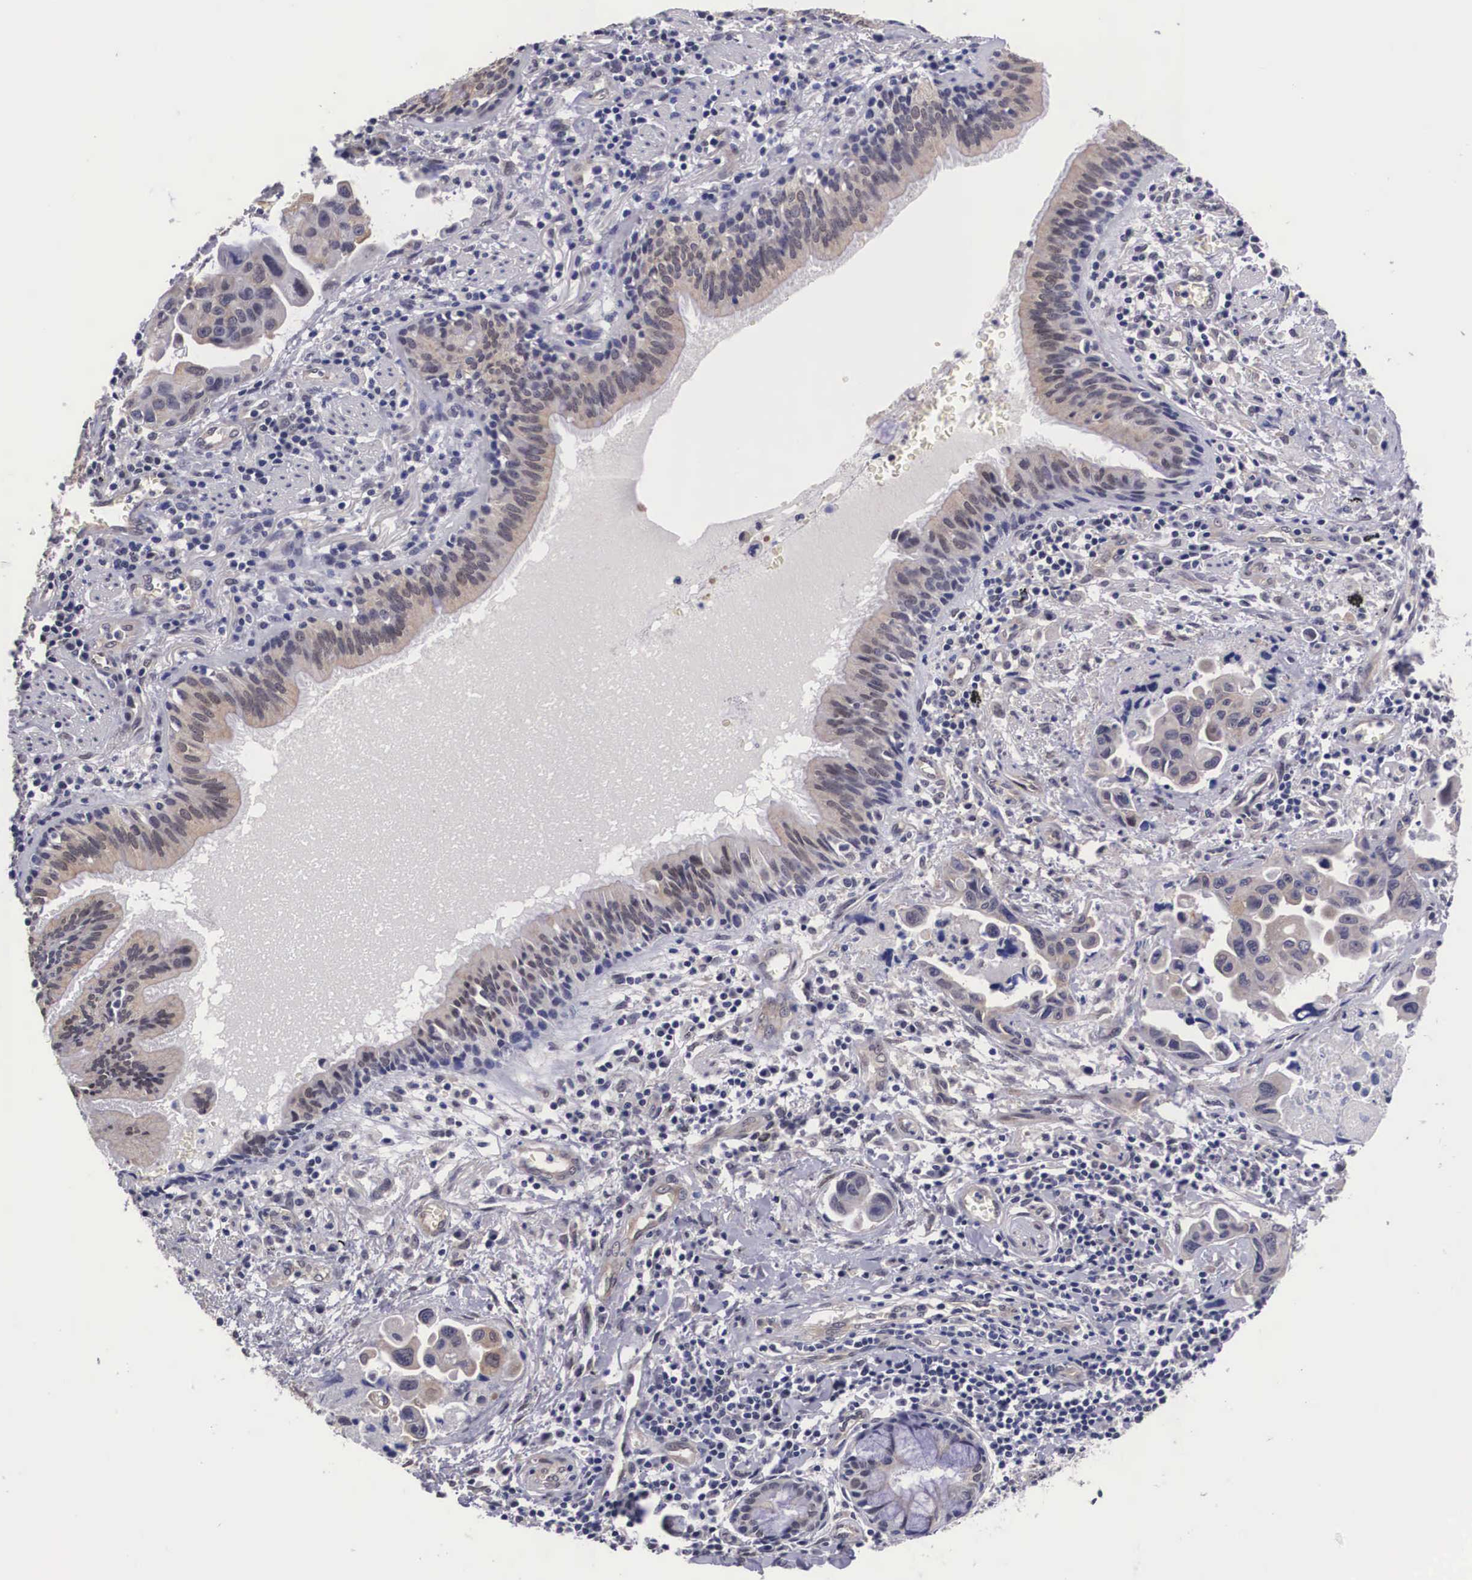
{"staining": {"intensity": "weak", "quantity": "<25%", "location": "cytoplasmic/membranous"}, "tissue": "lung cancer", "cell_type": "Tumor cells", "image_type": "cancer", "snomed": [{"axis": "morphology", "description": "Adenocarcinoma, NOS"}, {"axis": "topography", "description": "Lung"}], "caption": "High magnification brightfield microscopy of adenocarcinoma (lung) stained with DAB (brown) and counterstained with hematoxylin (blue): tumor cells show no significant staining.", "gene": "OTX2", "patient": {"sex": "male", "age": 64}}